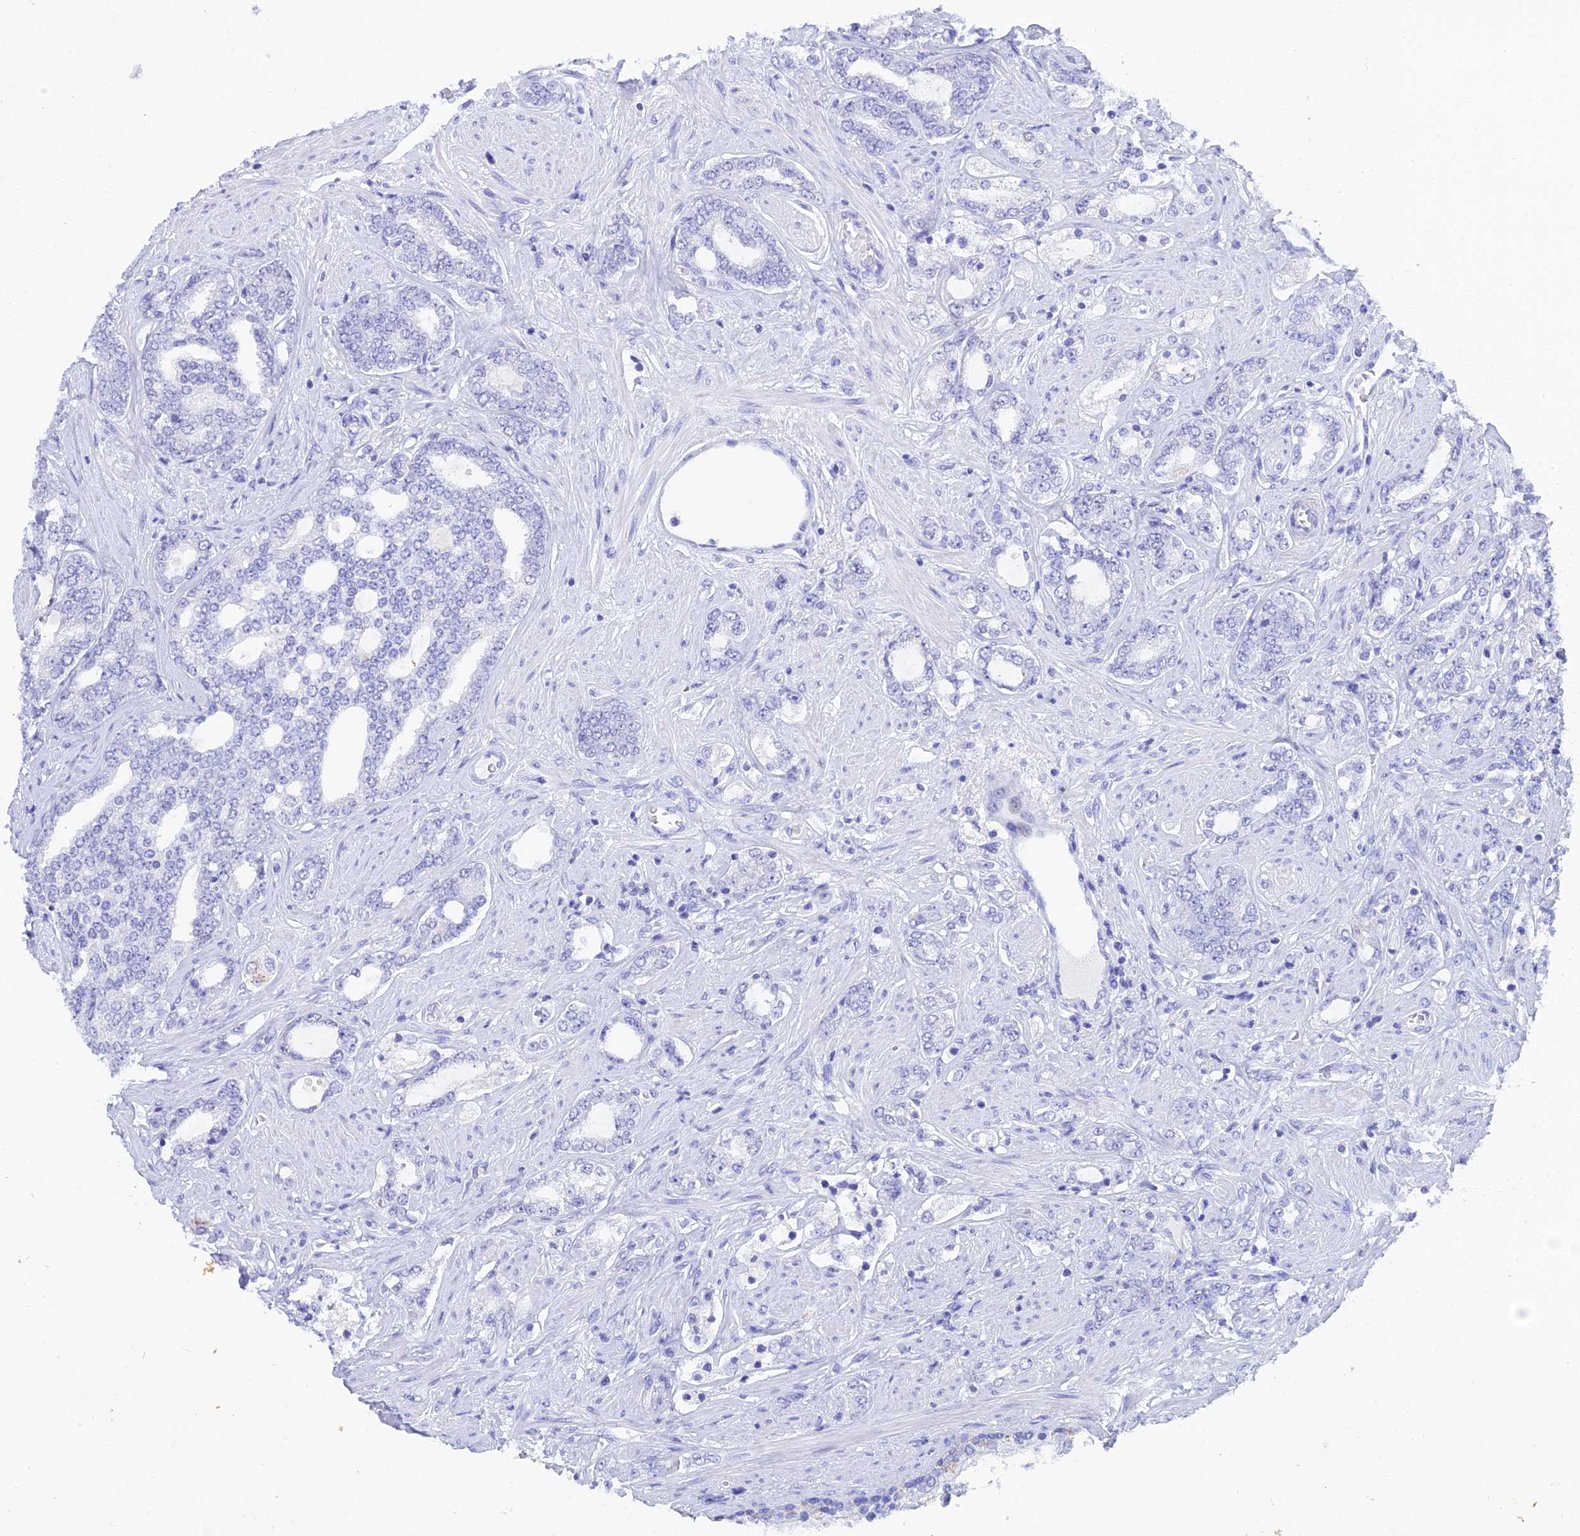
{"staining": {"intensity": "negative", "quantity": "none", "location": "none"}, "tissue": "prostate cancer", "cell_type": "Tumor cells", "image_type": "cancer", "snomed": [{"axis": "morphology", "description": "Adenocarcinoma, High grade"}, {"axis": "topography", "description": "Prostate"}], "caption": "An immunohistochemistry micrograph of prostate adenocarcinoma (high-grade) is shown. There is no staining in tumor cells of prostate adenocarcinoma (high-grade).", "gene": "REG1A", "patient": {"sex": "male", "age": 64}}